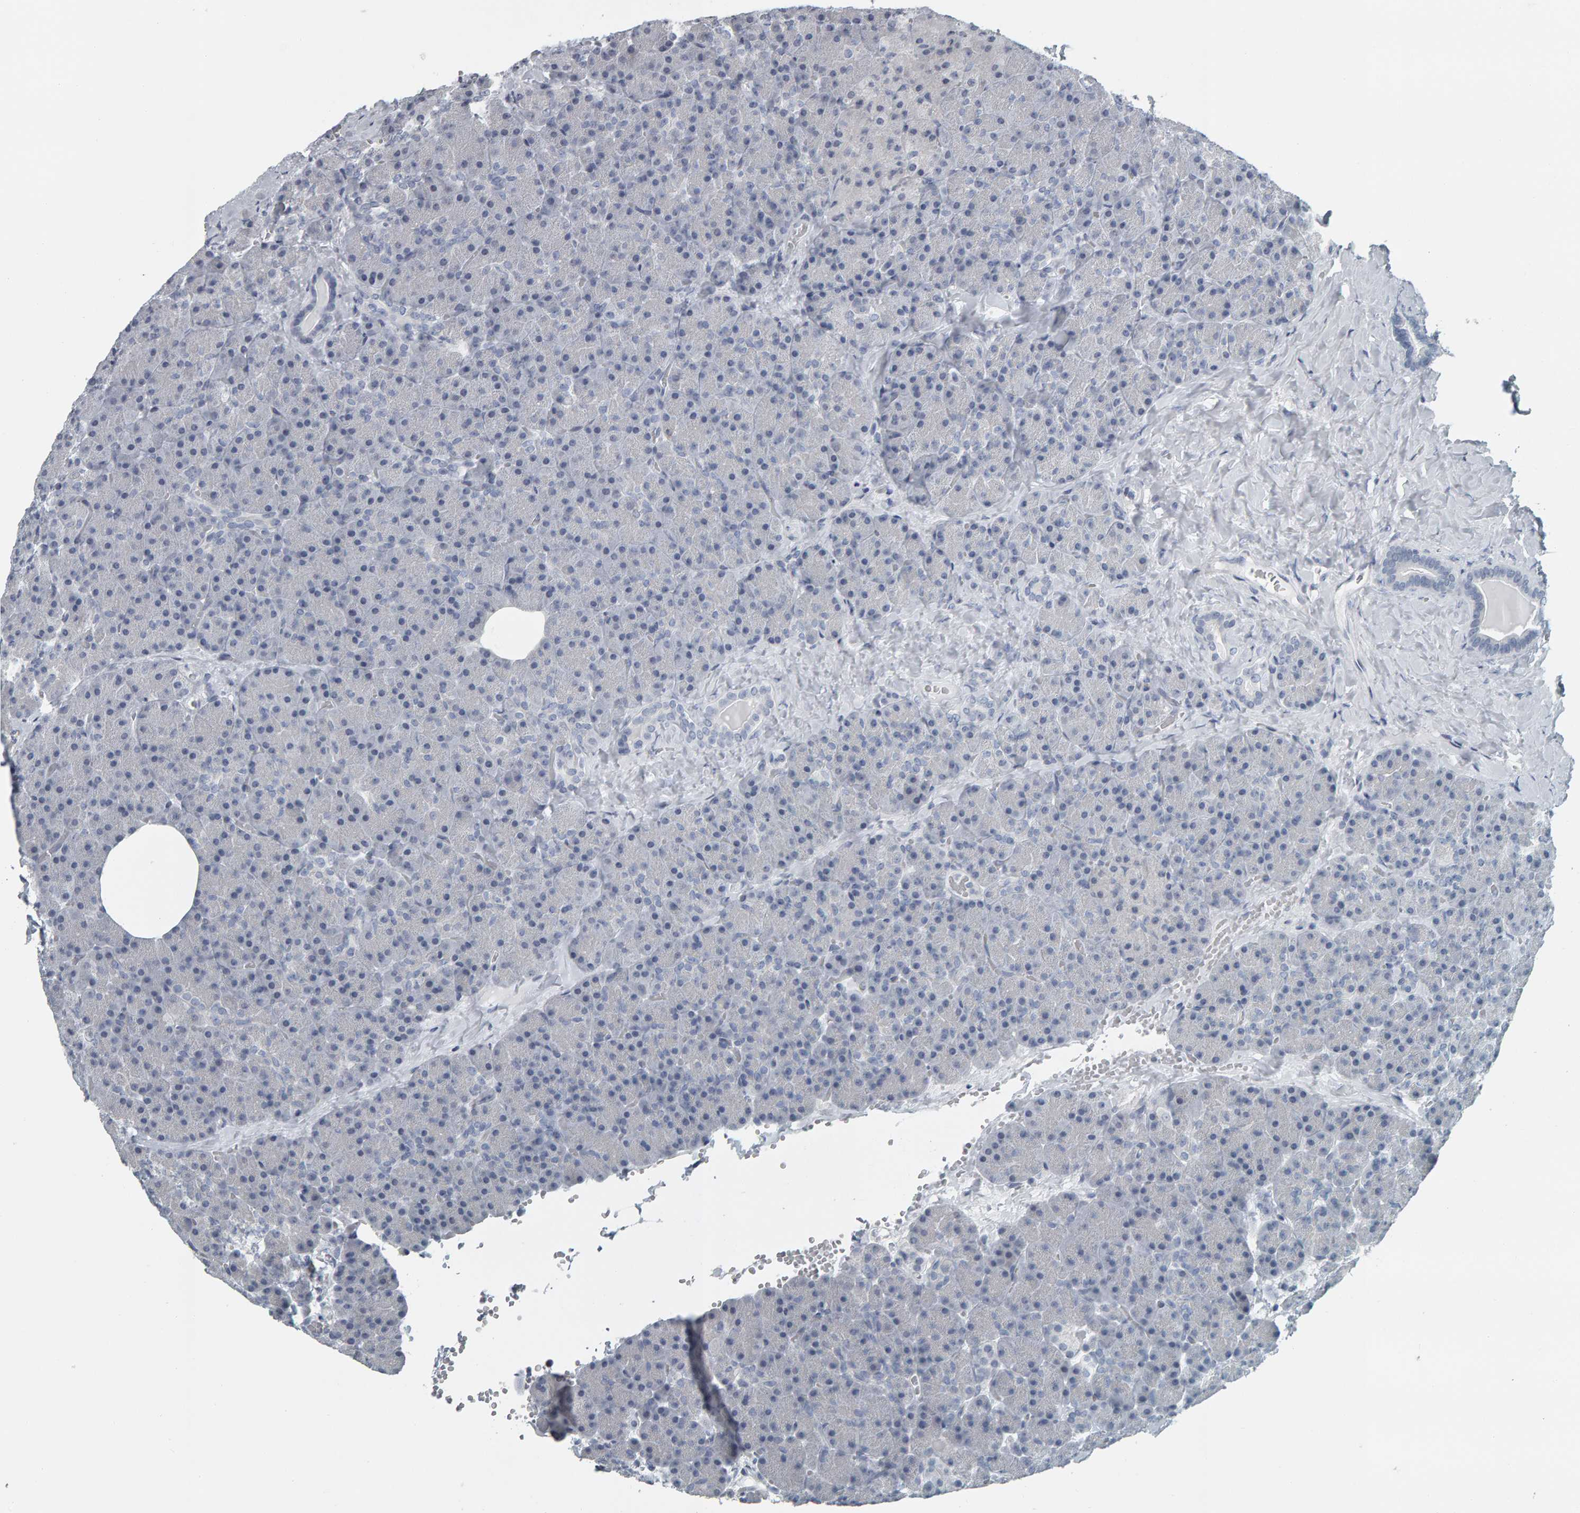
{"staining": {"intensity": "negative", "quantity": "none", "location": "none"}, "tissue": "pancreas", "cell_type": "Exocrine glandular cells", "image_type": "normal", "snomed": [{"axis": "morphology", "description": "Normal tissue, NOS"}, {"axis": "morphology", "description": "Carcinoid, malignant, NOS"}, {"axis": "topography", "description": "Pancreas"}], "caption": "This is an immunohistochemistry (IHC) histopathology image of unremarkable pancreas. There is no staining in exocrine glandular cells.", "gene": "PYY", "patient": {"sex": "female", "age": 35}}